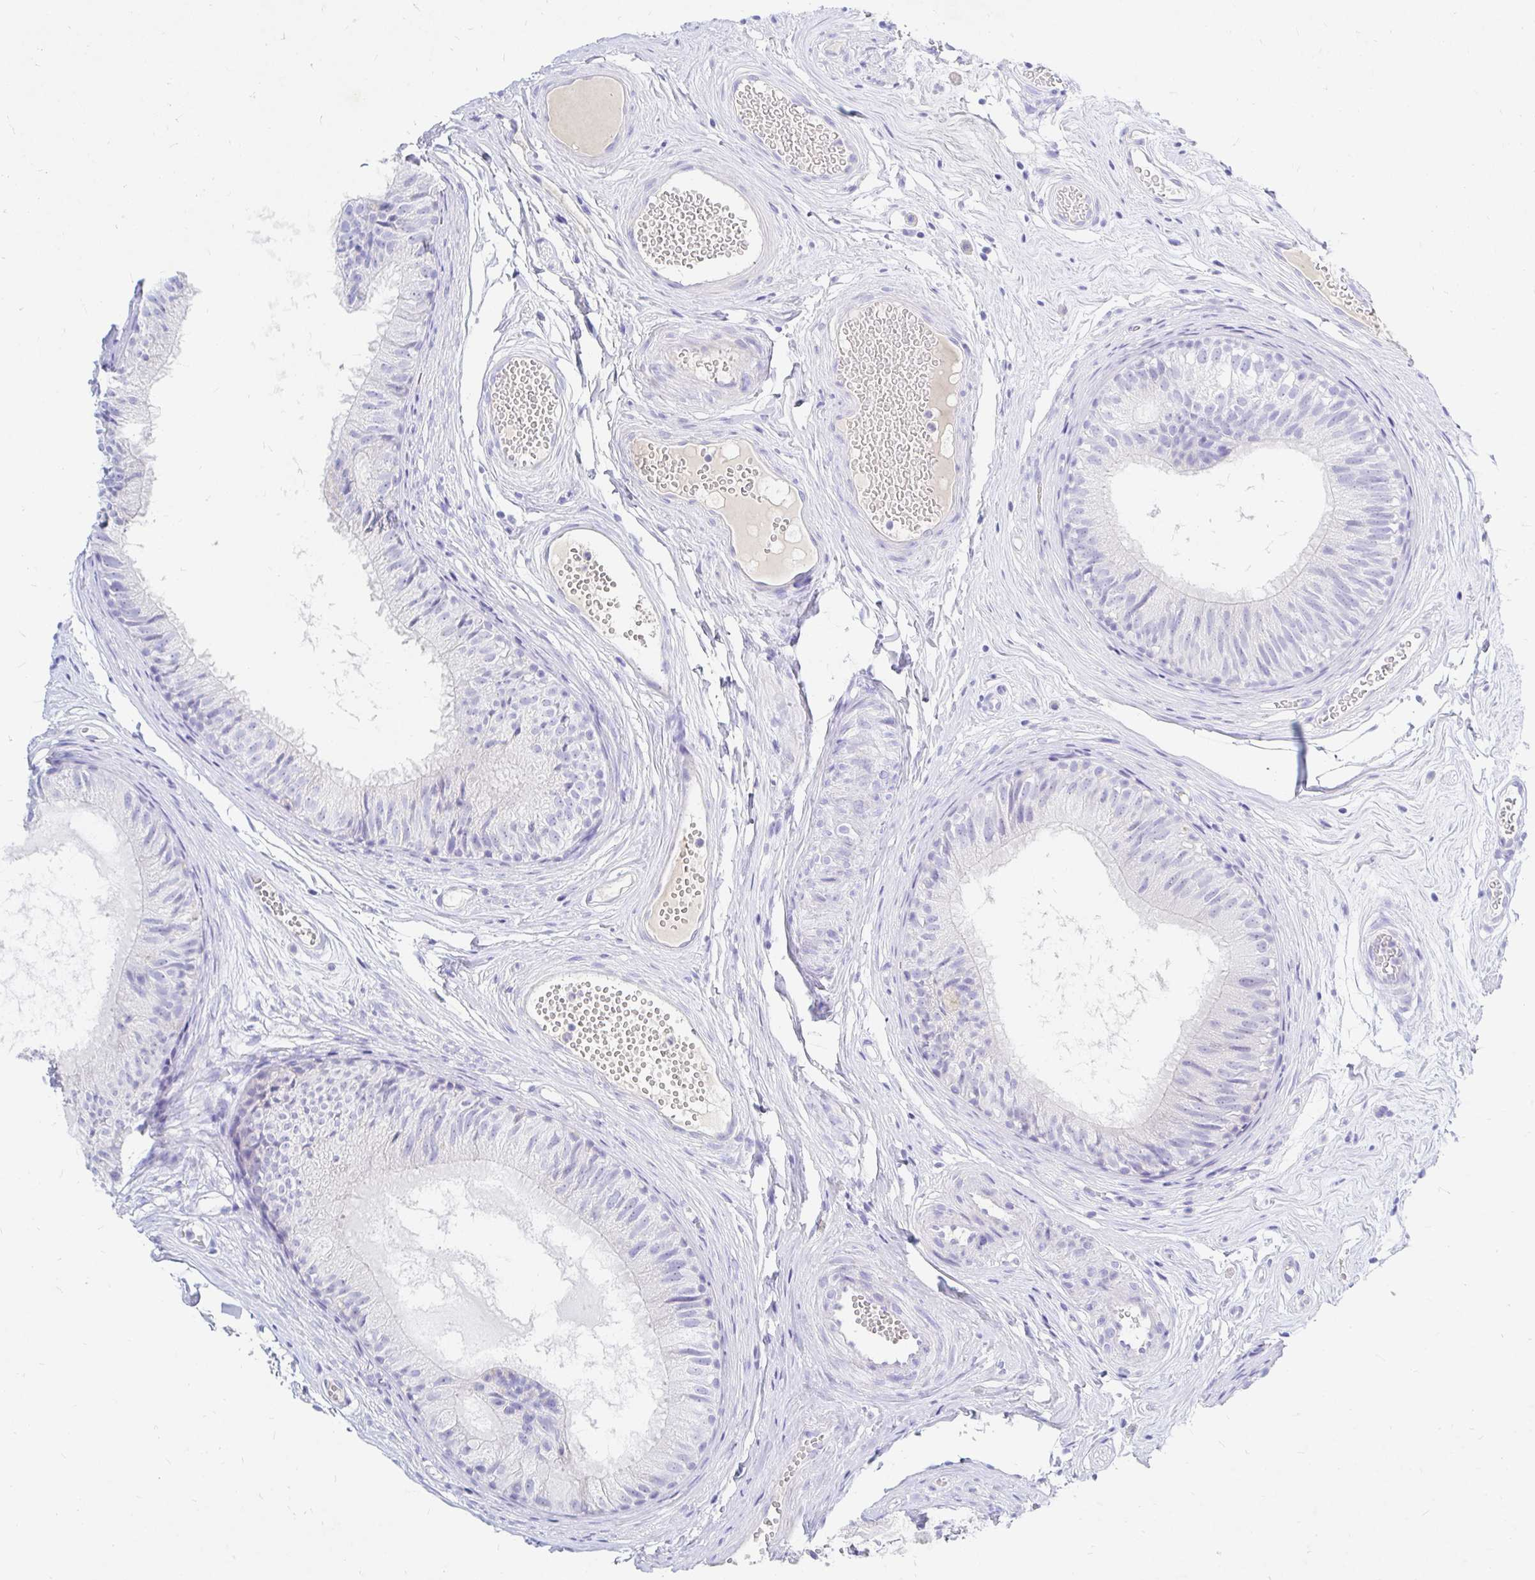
{"staining": {"intensity": "negative", "quantity": "none", "location": "none"}, "tissue": "epididymis", "cell_type": "Glandular cells", "image_type": "normal", "snomed": [{"axis": "morphology", "description": "Normal tissue, NOS"}, {"axis": "morphology", "description": "Seminoma, NOS"}, {"axis": "topography", "description": "Testis"}, {"axis": "topography", "description": "Epididymis"}], "caption": "A micrograph of epididymis stained for a protein demonstrates no brown staining in glandular cells.", "gene": "NR2E1", "patient": {"sex": "male", "age": 34}}